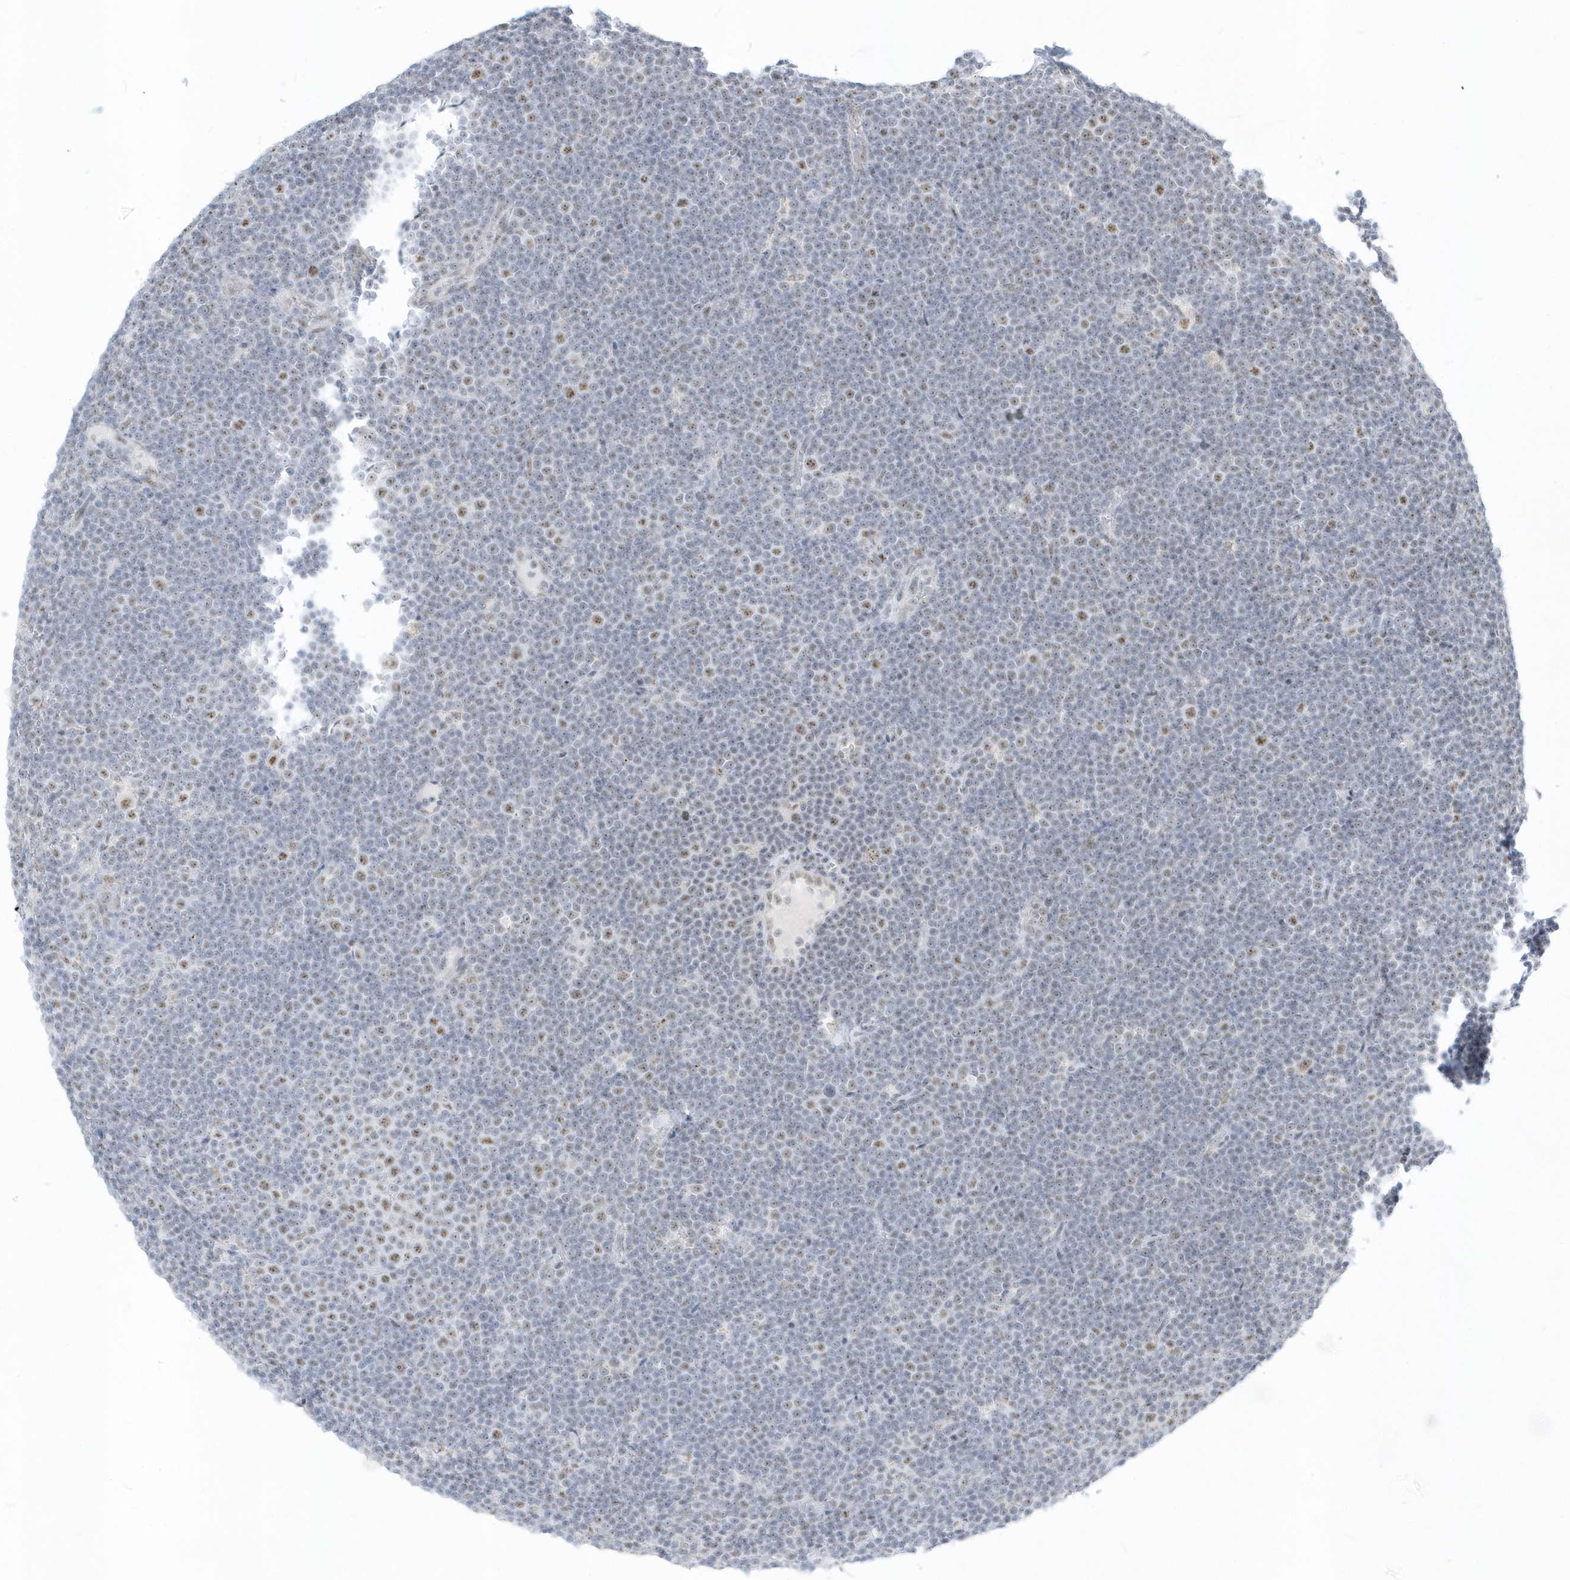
{"staining": {"intensity": "moderate", "quantity": "<25%", "location": "nuclear"}, "tissue": "lymphoma", "cell_type": "Tumor cells", "image_type": "cancer", "snomed": [{"axis": "morphology", "description": "Malignant lymphoma, non-Hodgkin's type, Low grade"}, {"axis": "topography", "description": "Lymph node"}], "caption": "Immunohistochemistry (IHC) image of human malignant lymphoma, non-Hodgkin's type (low-grade) stained for a protein (brown), which exhibits low levels of moderate nuclear positivity in about <25% of tumor cells.", "gene": "PLEKHN1", "patient": {"sex": "female", "age": 67}}